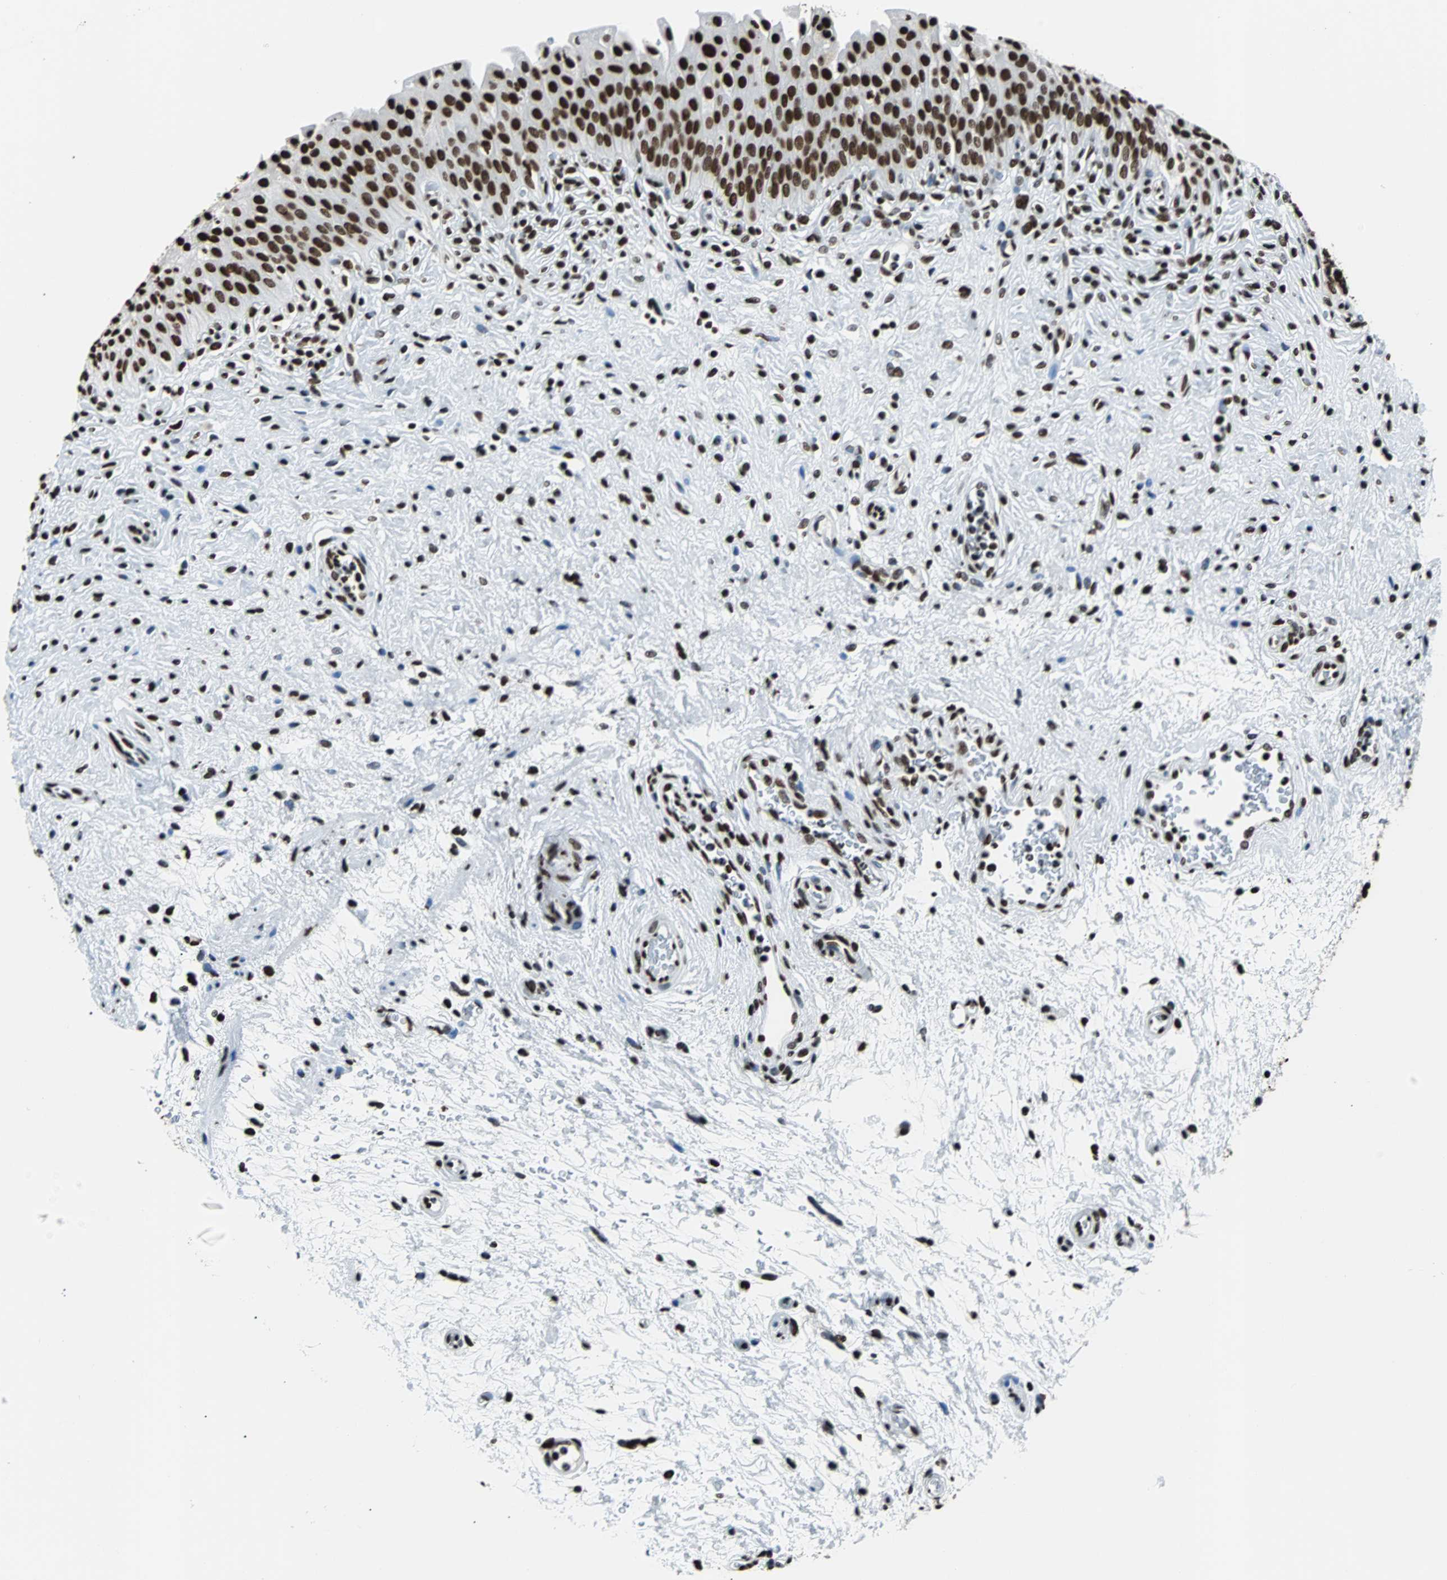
{"staining": {"intensity": "strong", "quantity": ">75%", "location": "nuclear"}, "tissue": "urinary bladder", "cell_type": "Urothelial cells", "image_type": "normal", "snomed": [{"axis": "morphology", "description": "Normal tissue, NOS"}, {"axis": "morphology", "description": "Urothelial carcinoma, High grade"}, {"axis": "topography", "description": "Urinary bladder"}], "caption": "Immunohistochemical staining of normal urinary bladder displays >75% levels of strong nuclear protein expression in about >75% of urothelial cells. (IHC, brightfield microscopy, high magnification).", "gene": "FUBP1", "patient": {"sex": "male", "age": 46}}